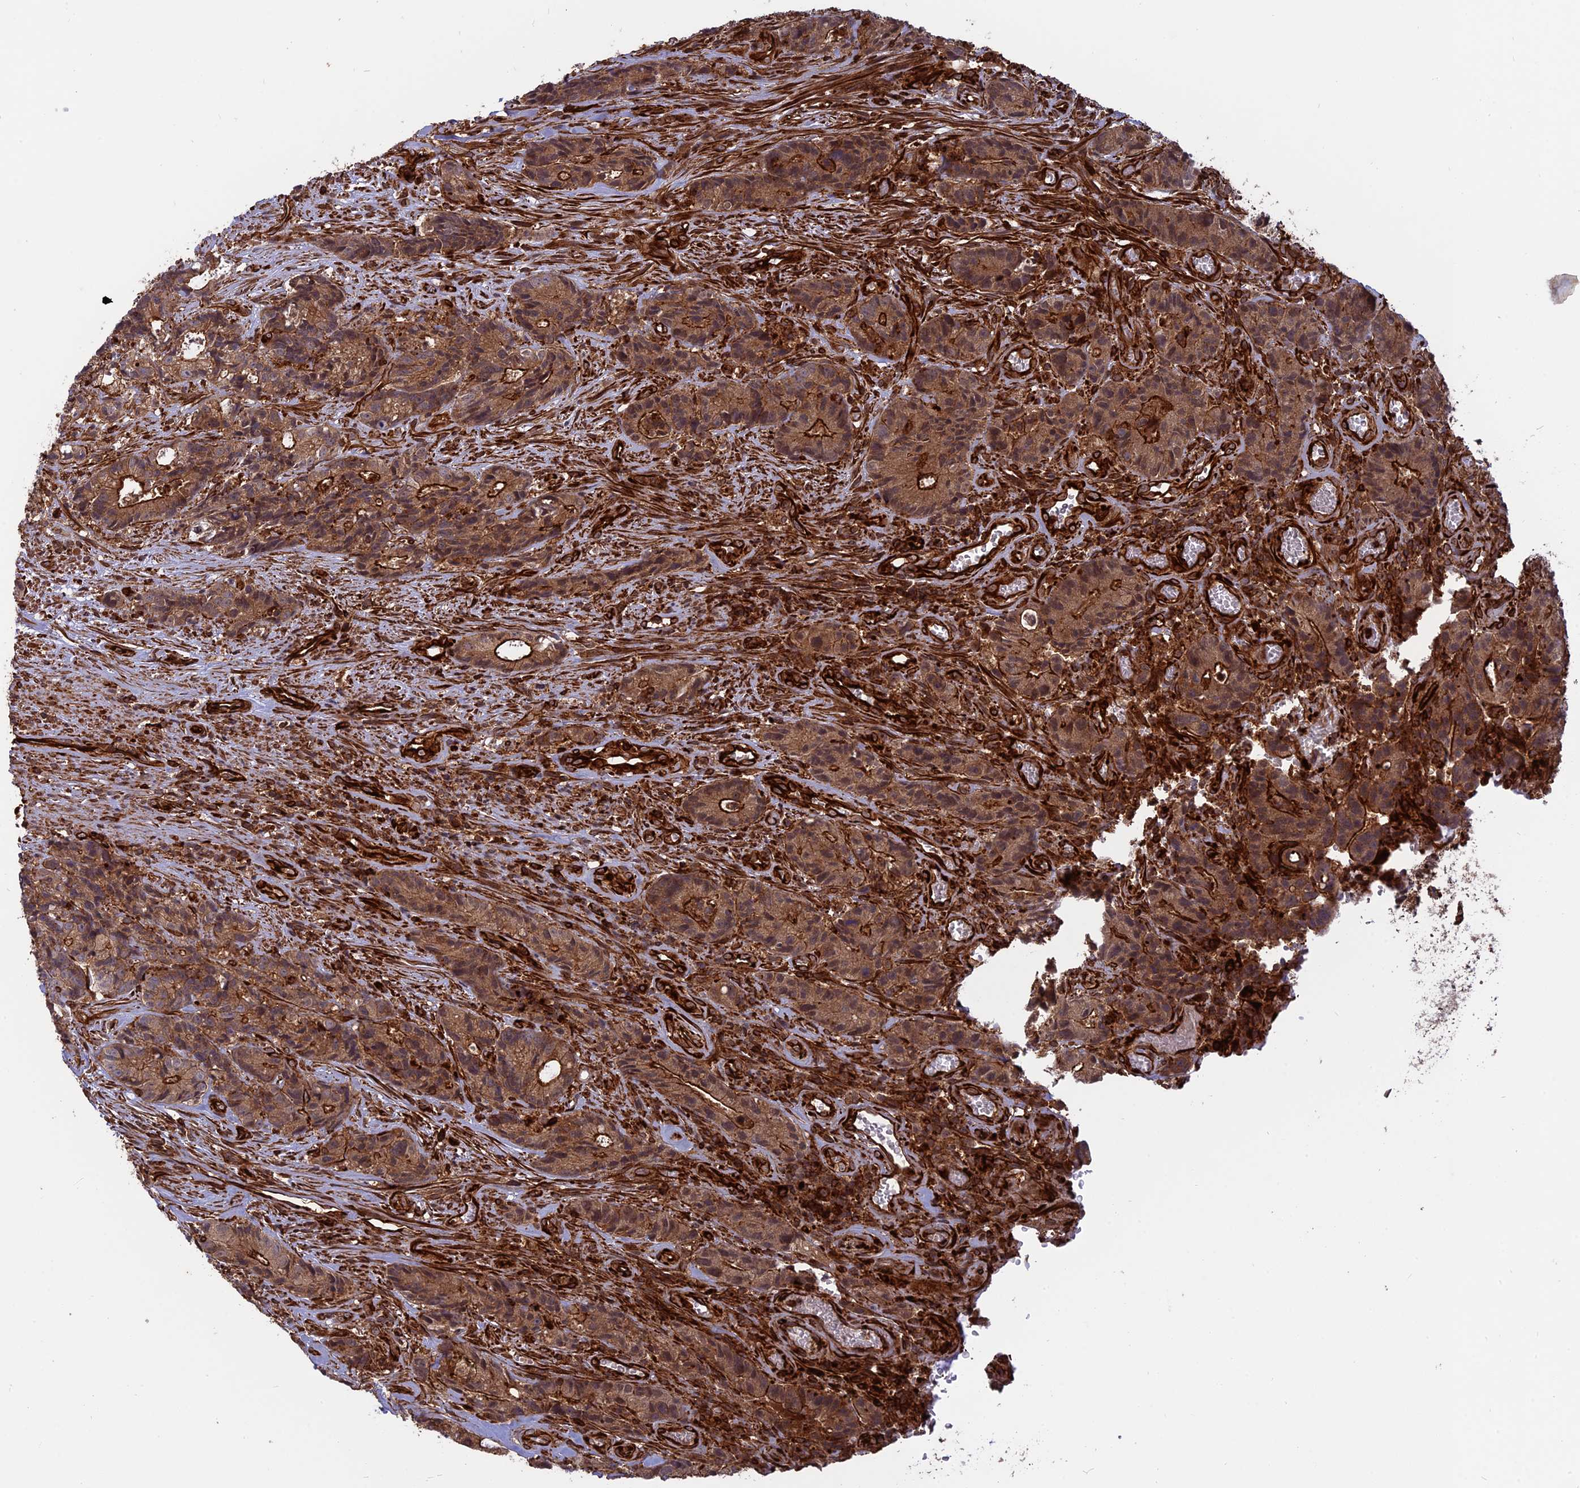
{"staining": {"intensity": "strong", "quantity": ">75%", "location": "cytoplasmic/membranous"}, "tissue": "colorectal cancer", "cell_type": "Tumor cells", "image_type": "cancer", "snomed": [{"axis": "morphology", "description": "Adenocarcinoma, NOS"}, {"axis": "topography", "description": "Colon"}], "caption": "Tumor cells reveal high levels of strong cytoplasmic/membranous positivity in about >75% of cells in human adenocarcinoma (colorectal).", "gene": "PHLDB3", "patient": {"sex": "female", "age": 57}}